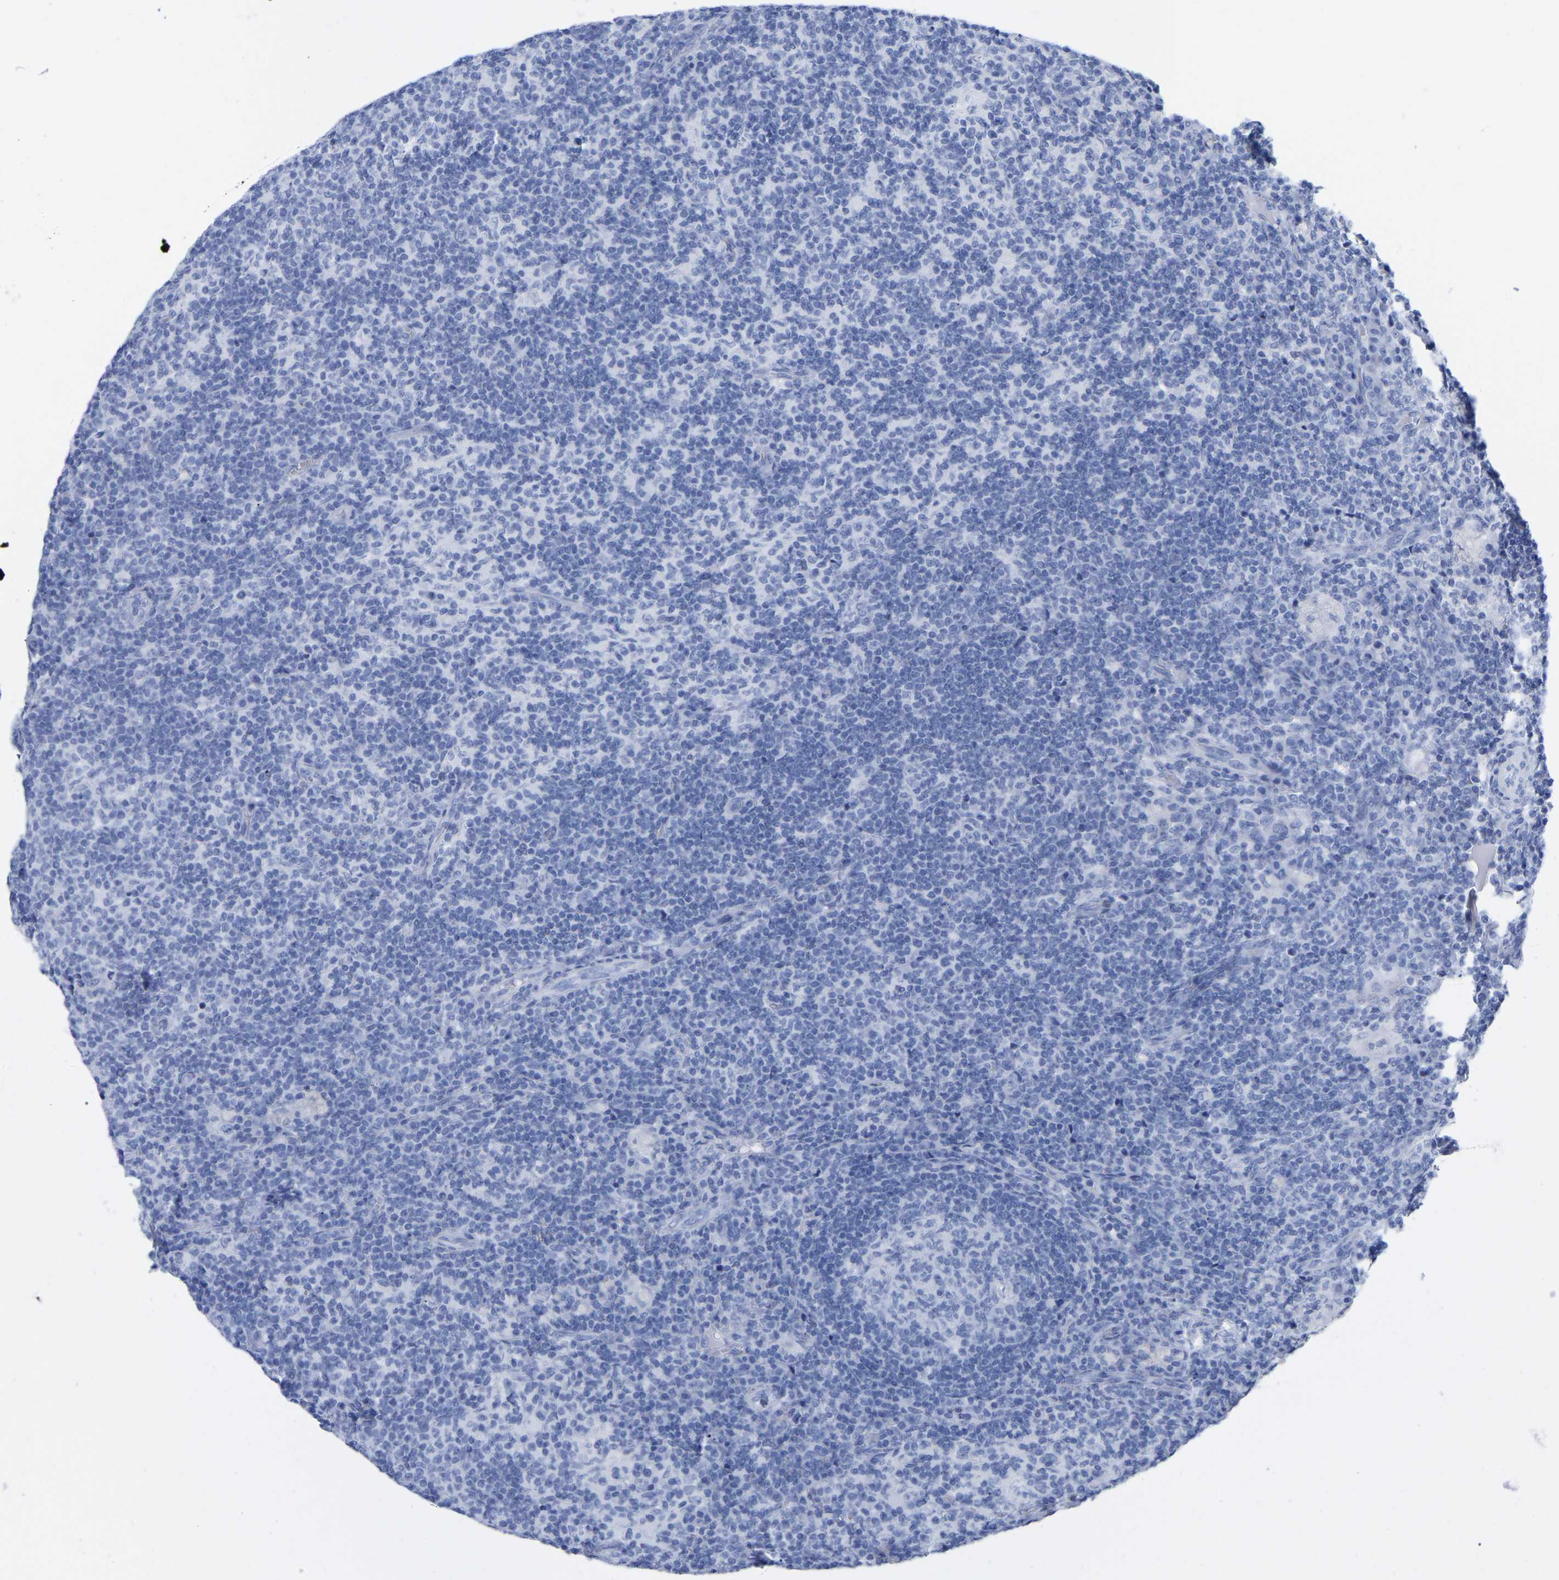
{"staining": {"intensity": "negative", "quantity": "none", "location": "none"}, "tissue": "lymph node", "cell_type": "Germinal center cells", "image_type": "normal", "snomed": [{"axis": "morphology", "description": "Normal tissue, NOS"}, {"axis": "morphology", "description": "Inflammation, NOS"}, {"axis": "topography", "description": "Lymph node"}], "caption": "Human lymph node stained for a protein using immunohistochemistry demonstrates no positivity in germinal center cells.", "gene": "HAPLN1", "patient": {"sex": "male", "age": 55}}